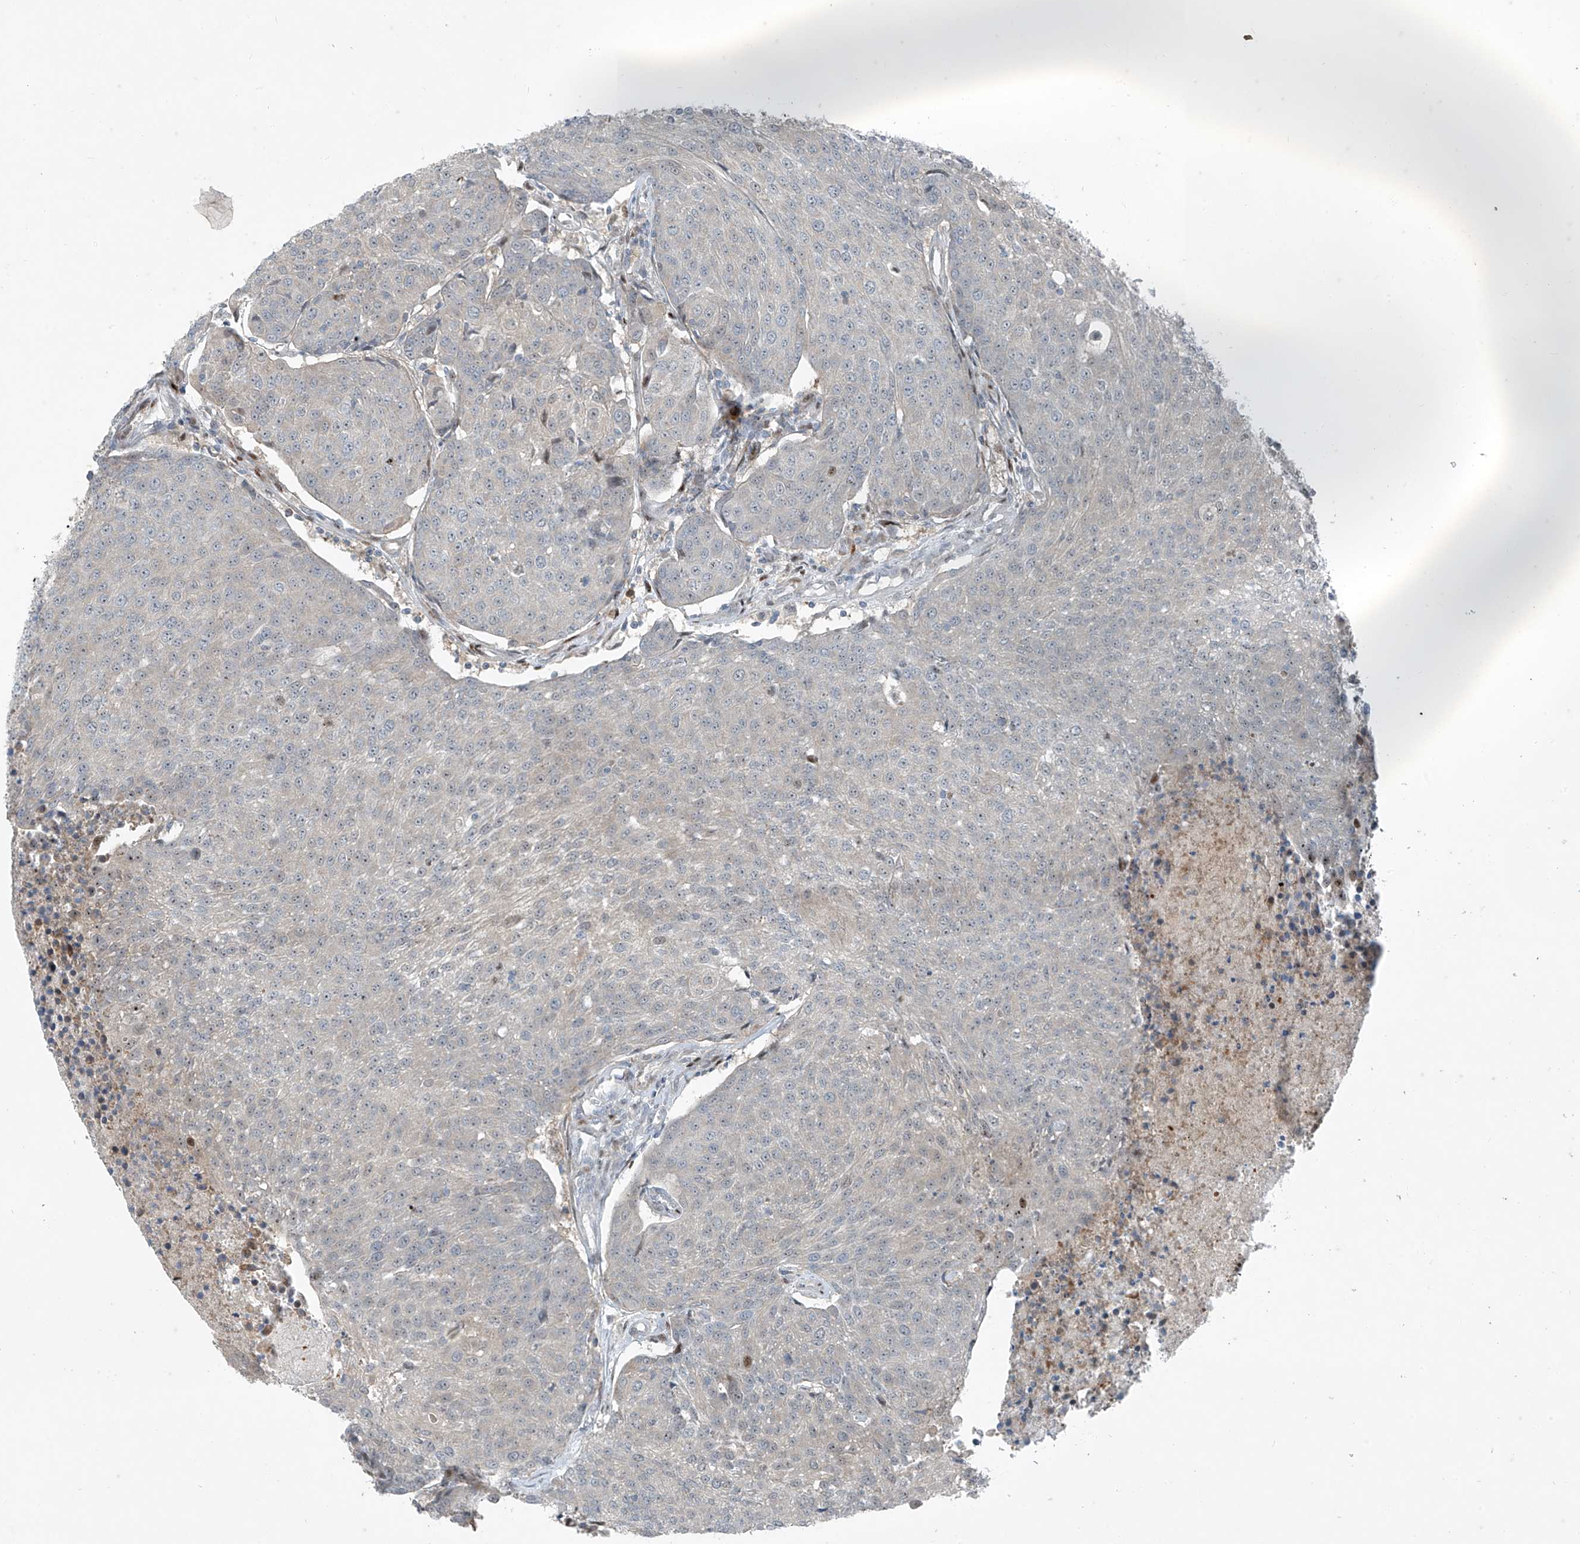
{"staining": {"intensity": "negative", "quantity": "none", "location": "none"}, "tissue": "urothelial cancer", "cell_type": "Tumor cells", "image_type": "cancer", "snomed": [{"axis": "morphology", "description": "Urothelial carcinoma, High grade"}, {"axis": "topography", "description": "Urinary bladder"}], "caption": "A high-resolution photomicrograph shows IHC staining of urothelial carcinoma (high-grade), which demonstrates no significant expression in tumor cells. (Brightfield microscopy of DAB immunohistochemistry (IHC) at high magnification).", "gene": "PPCS", "patient": {"sex": "female", "age": 85}}